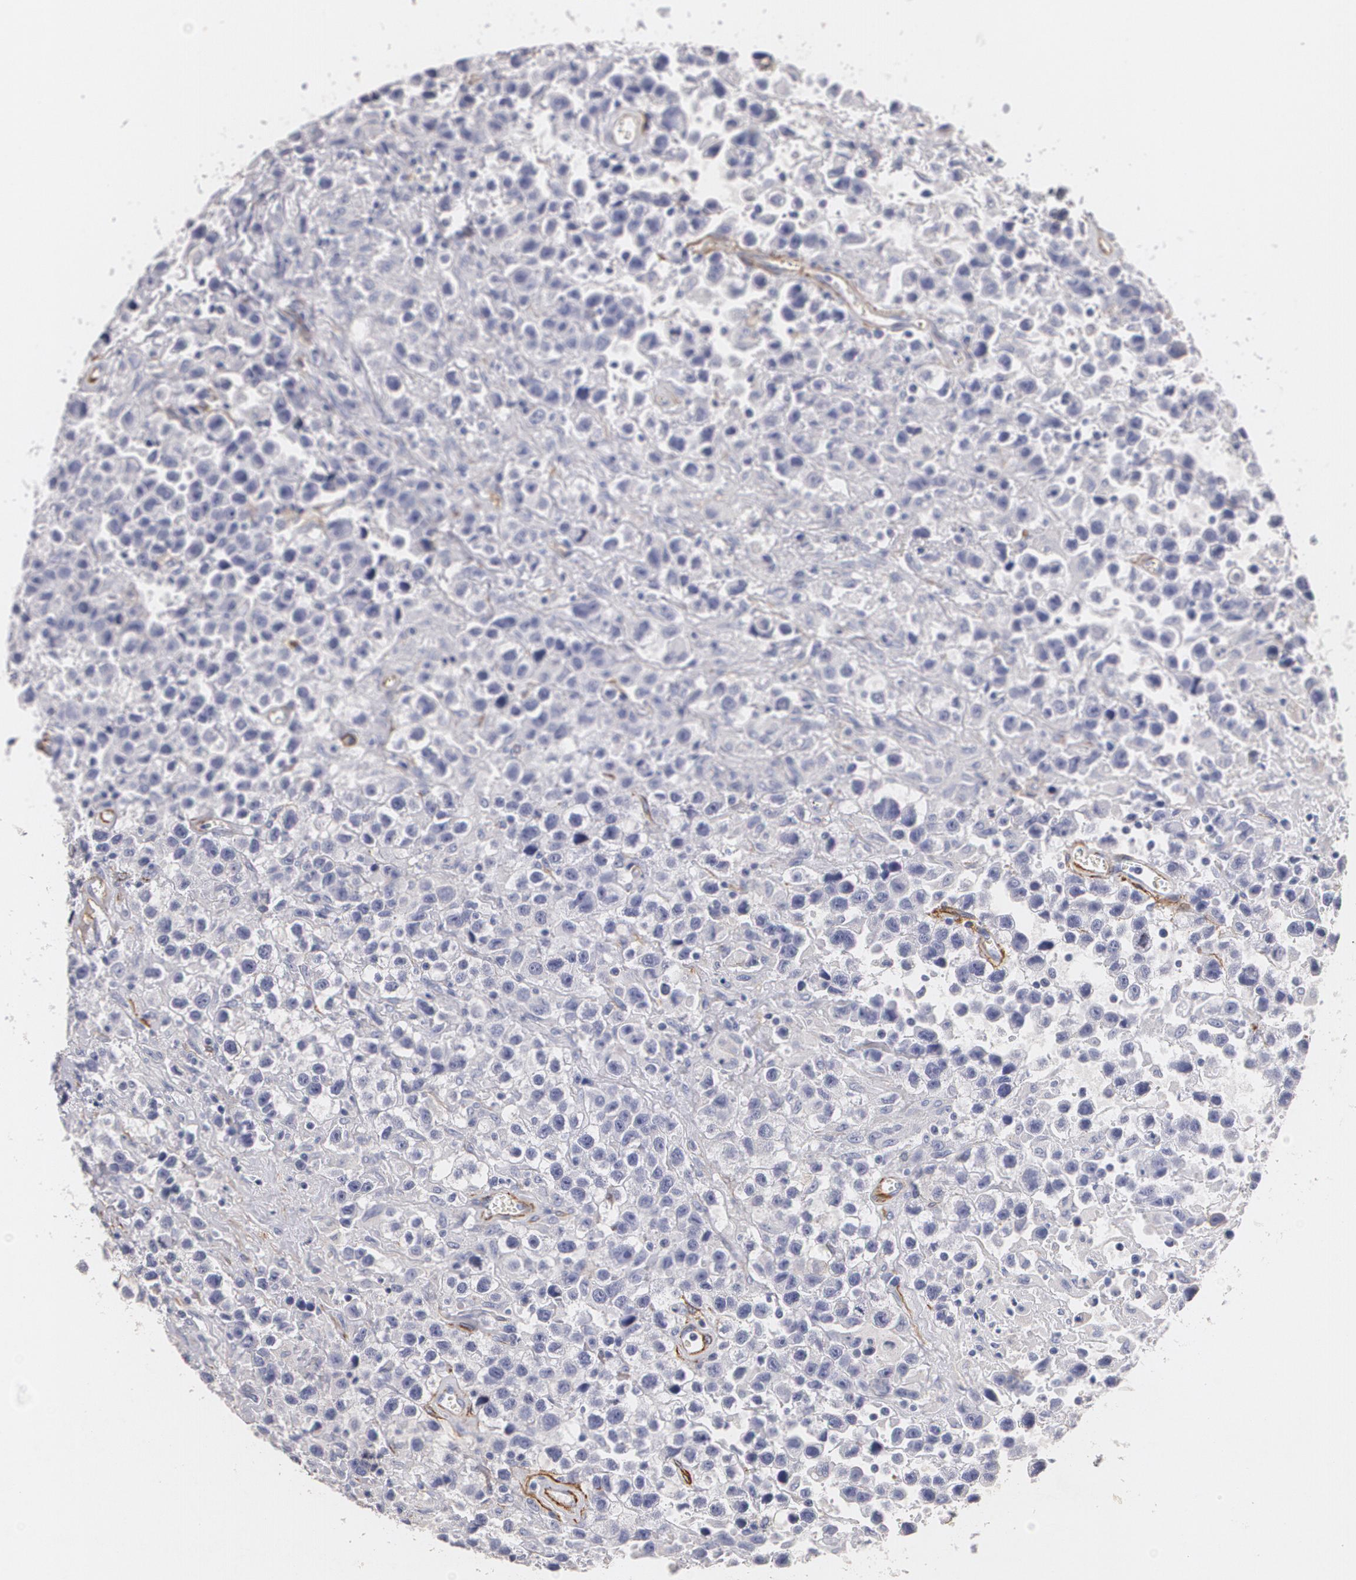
{"staining": {"intensity": "negative", "quantity": "none", "location": "none"}, "tissue": "testis cancer", "cell_type": "Tumor cells", "image_type": "cancer", "snomed": [{"axis": "morphology", "description": "Seminoma, NOS"}, {"axis": "topography", "description": "Testis"}], "caption": "Immunohistochemistry of testis seminoma reveals no positivity in tumor cells.", "gene": "NGFR", "patient": {"sex": "male", "age": 43}}